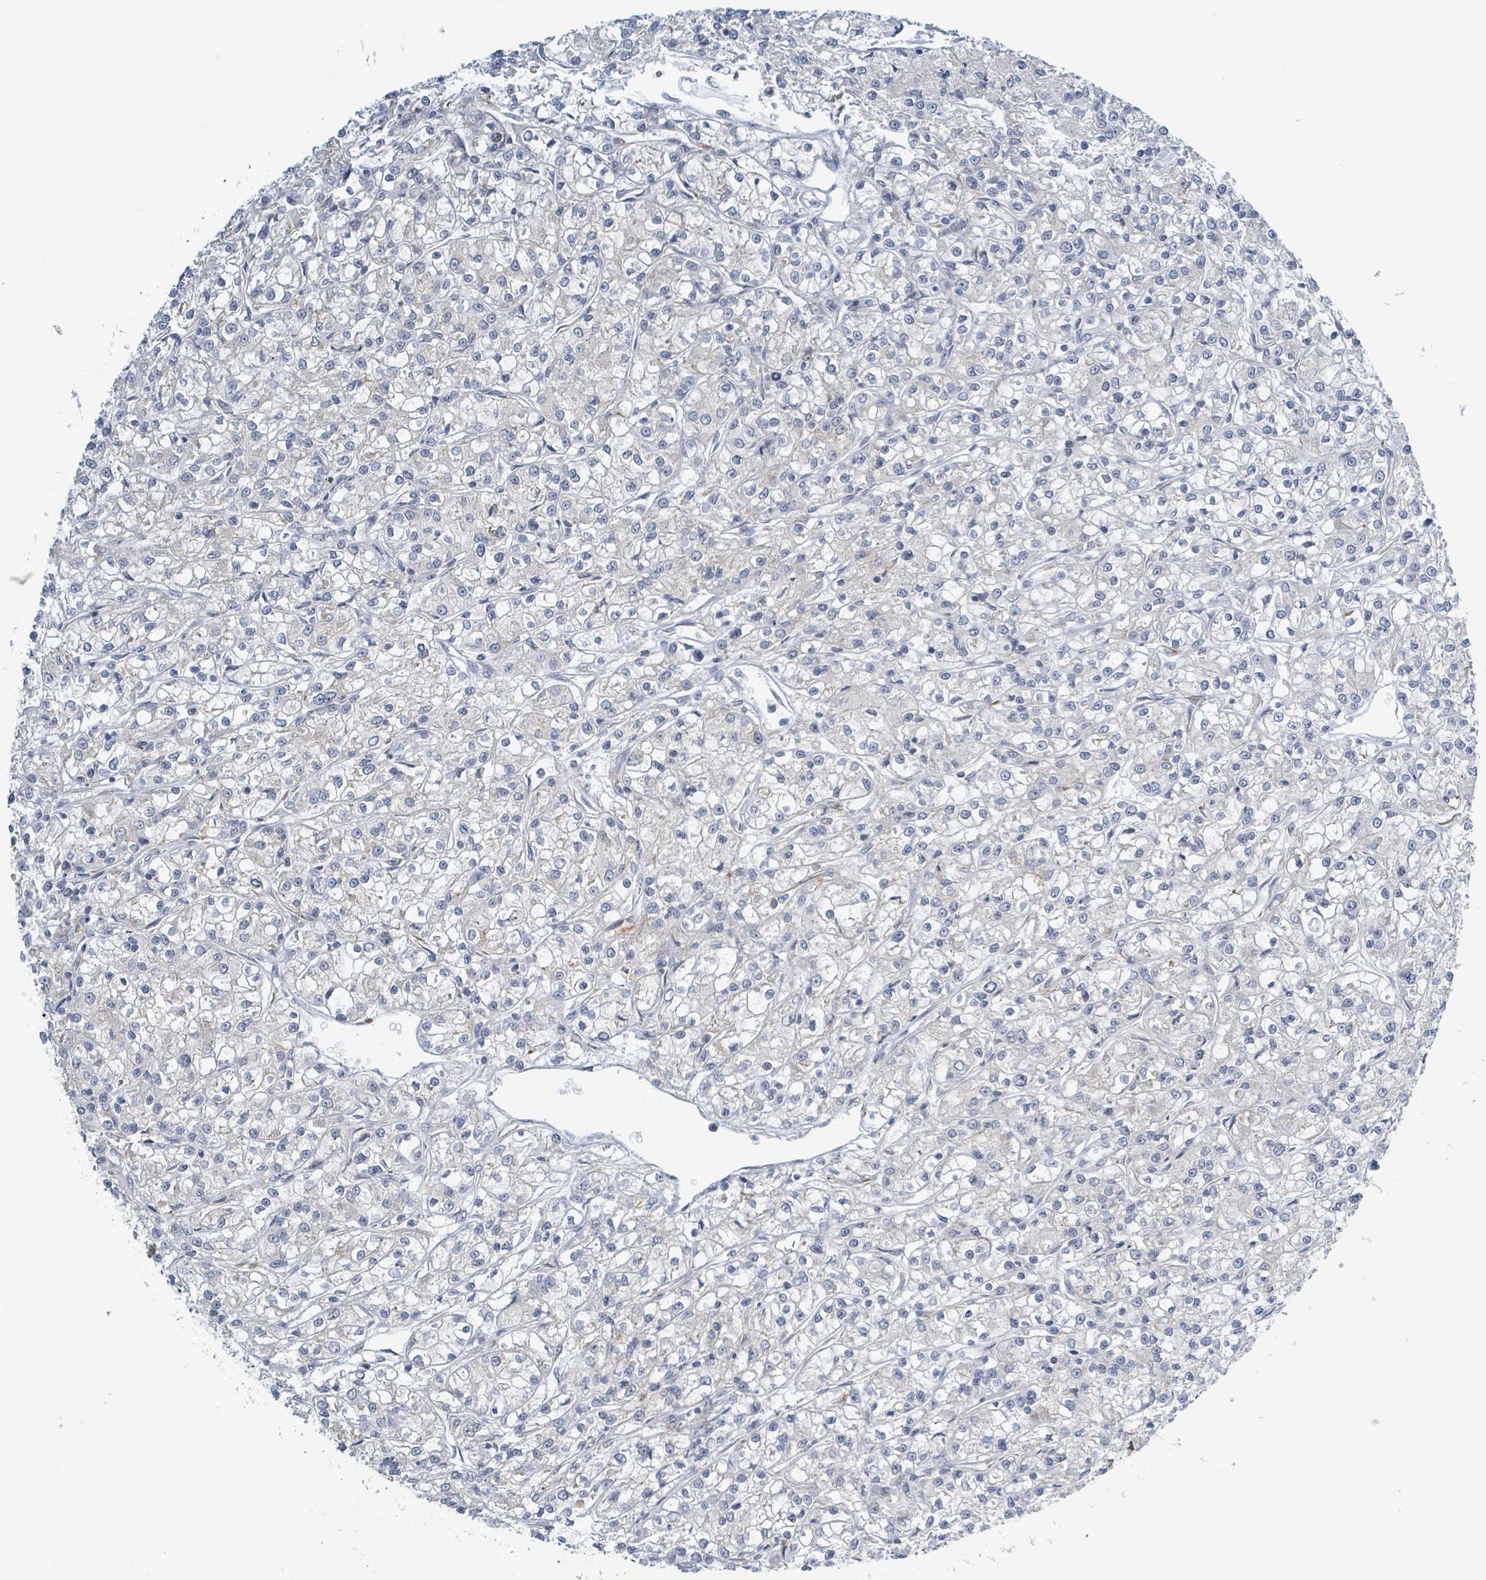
{"staining": {"intensity": "negative", "quantity": "none", "location": "none"}, "tissue": "renal cancer", "cell_type": "Tumor cells", "image_type": "cancer", "snomed": [{"axis": "morphology", "description": "Adenocarcinoma, NOS"}, {"axis": "topography", "description": "Kidney"}], "caption": "Protein analysis of adenocarcinoma (renal) demonstrates no significant positivity in tumor cells.", "gene": "RPL32", "patient": {"sex": "female", "age": 59}}